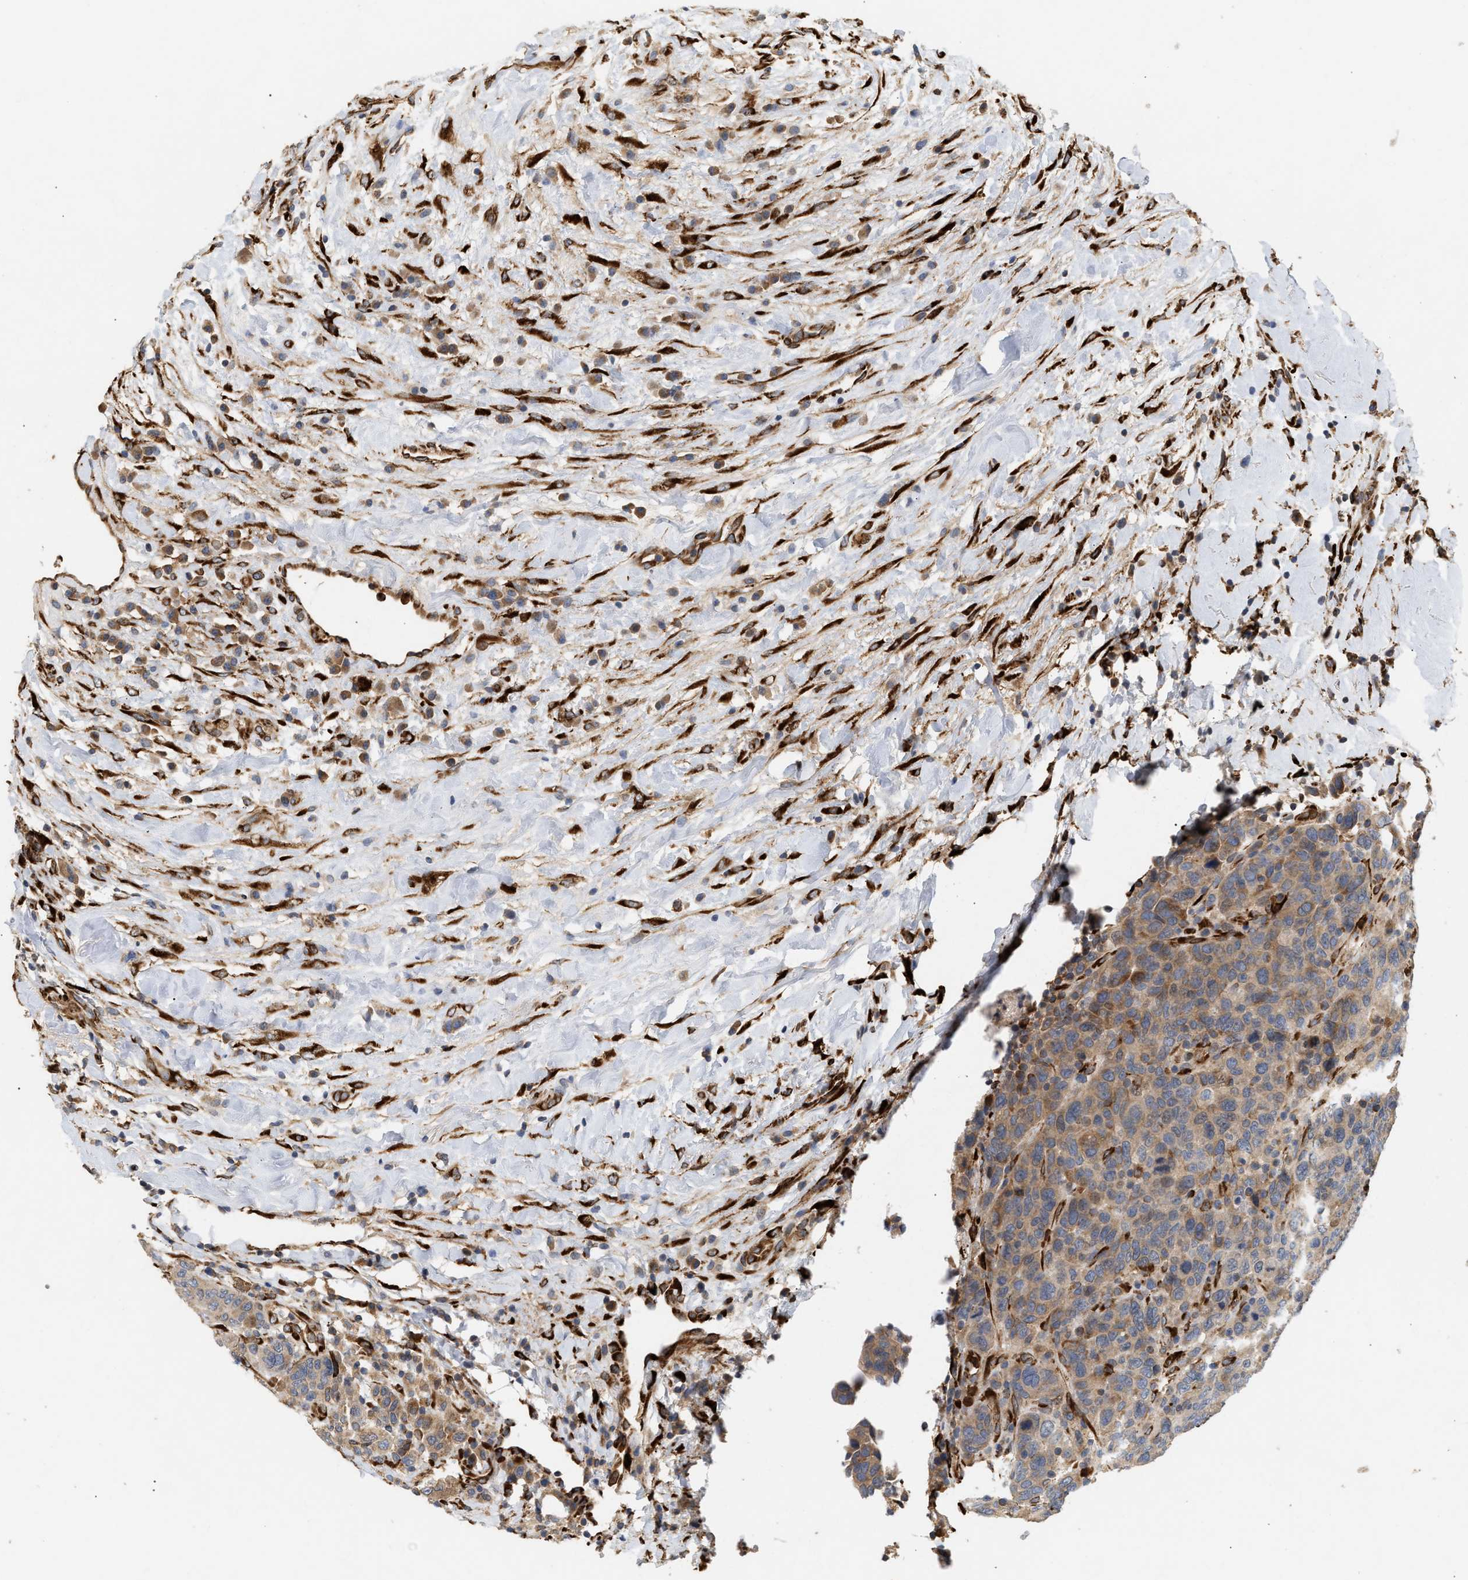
{"staining": {"intensity": "moderate", "quantity": ">75%", "location": "cytoplasmic/membranous"}, "tissue": "breast cancer", "cell_type": "Tumor cells", "image_type": "cancer", "snomed": [{"axis": "morphology", "description": "Duct carcinoma"}, {"axis": "topography", "description": "Breast"}], "caption": "Infiltrating ductal carcinoma (breast) was stained to show a protein in brown. There is medium levels of moderate cytoplasmic/membranous staining in approximately >75% of tumor cells.", "gene": "PLCD1", "patient": {"sex": "female", "age": 37}}